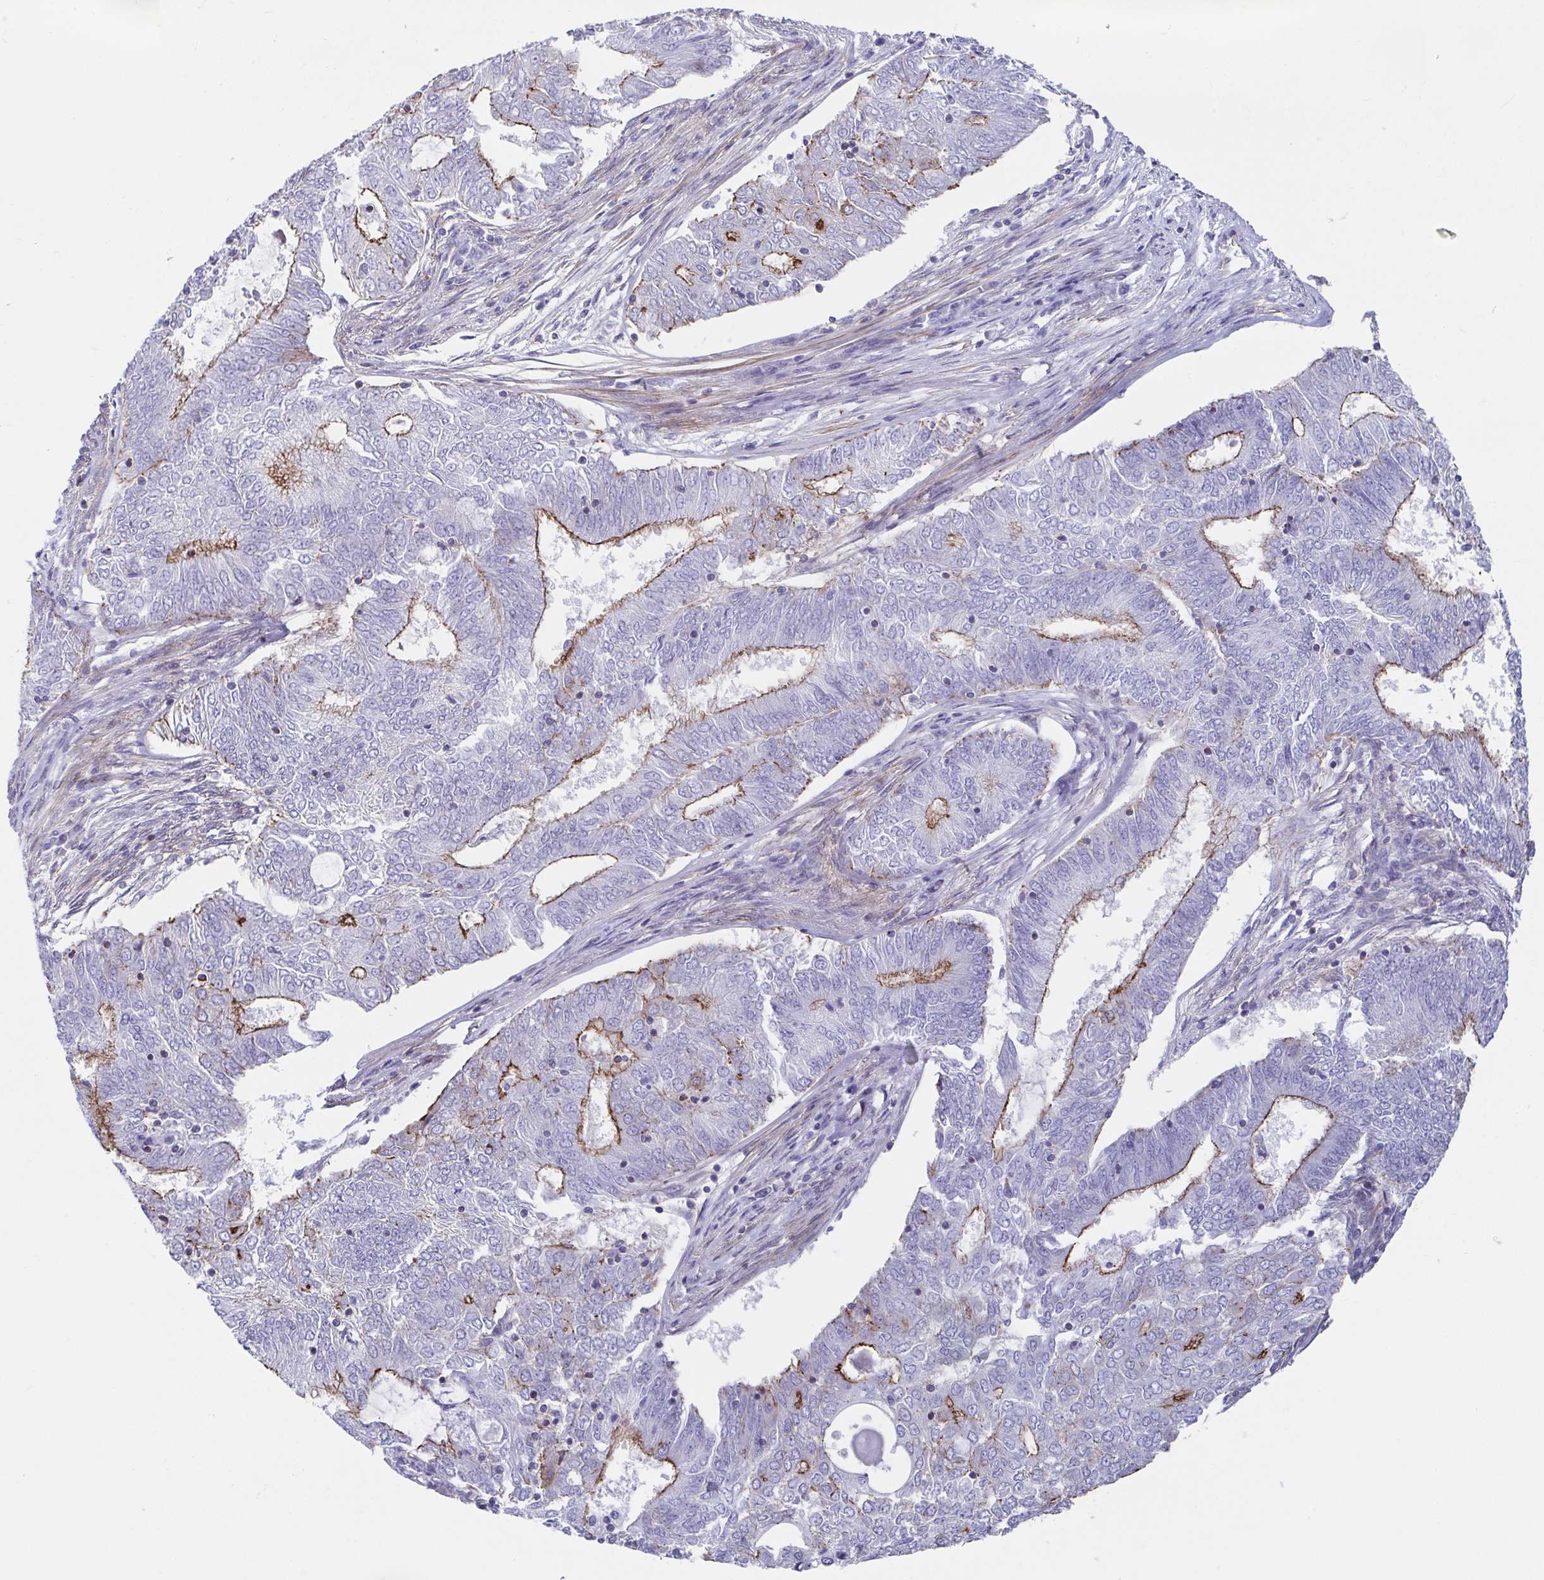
{"staining": {"intensity": "moderate", "quantity": "<25%", "location": "cytoplasmic/membranous"}, "tissue": "endometrial cancer", "cell_type": "Tumor cells", "image_type": "cancer", "snomed": [{"axis": "morphology", "description": "Adenocarcinoma, NOS"}, {"axis": "topography", "description": "Endometrium"}], "caption": "Endometrial cancer (adenocarcinoma) was stained to show a protein in brown. There is low levels of moderate cytoplasmic/membranous staining in about <25% of tumor cells. (DAB IHC, brown staining for protein, blue staining for nuclei).", "gene": "TRAM2", "patient": {"sex": "female", "age": 62}}